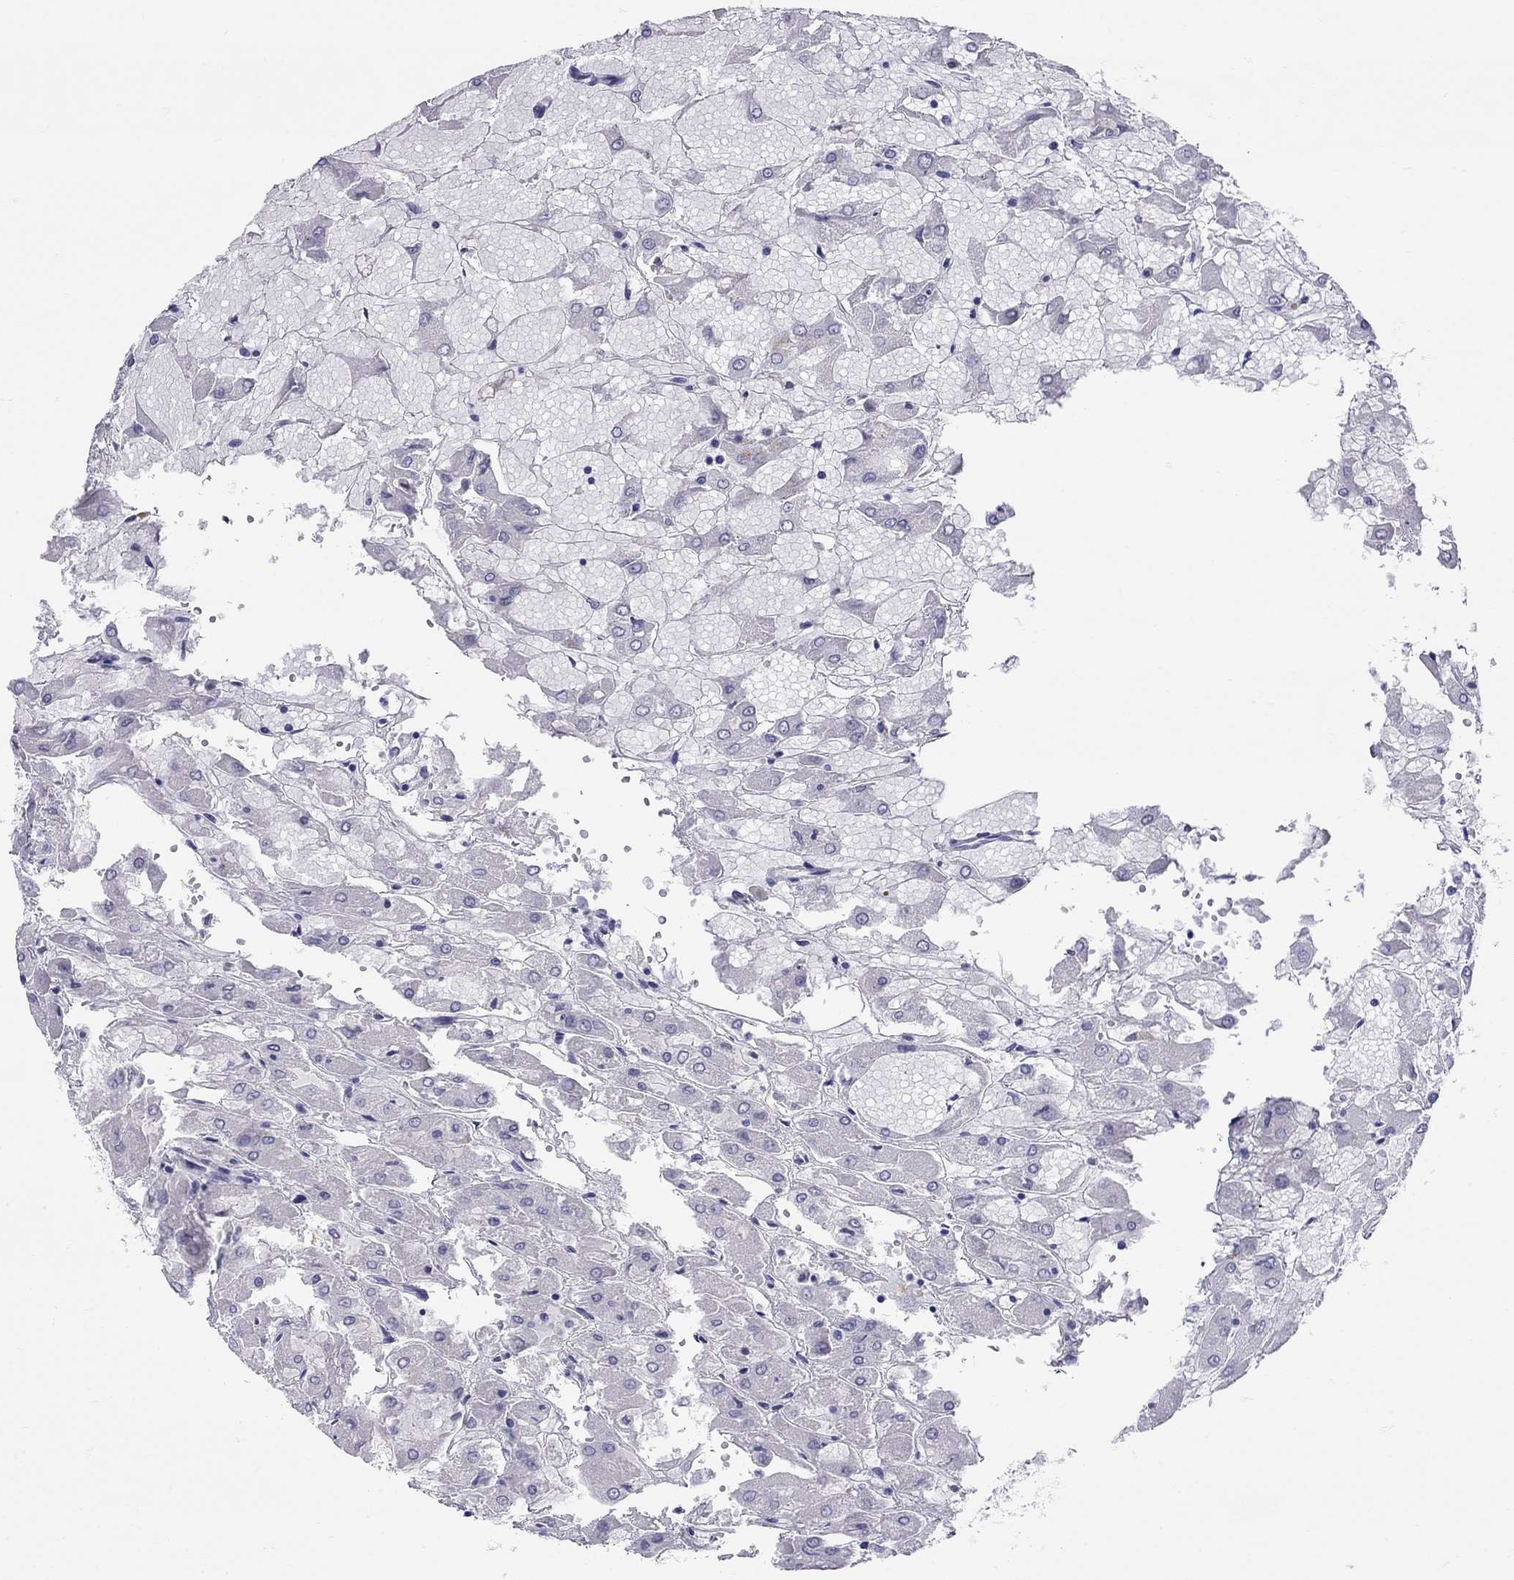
{"staining": {"intensity": "negative", "quantity": "none", "location": "none"}, "tissue": "renal cancer", "cell_type": "Tumor cells", "image_type": "cancer", "snomed": [{"axis": "morphology", "description": "Adenocarcinoma, NOS"}, {"axis": "topography", "description": "Kidney"}], "caption": "A high-resolution image shows immunohistochemistry (IHC) staining of renal adenocarcinoma, which exhibits no significant expression in tumor cells.", "gene": "GRIA2", "patient": {"sex": "male", "age": 72}}